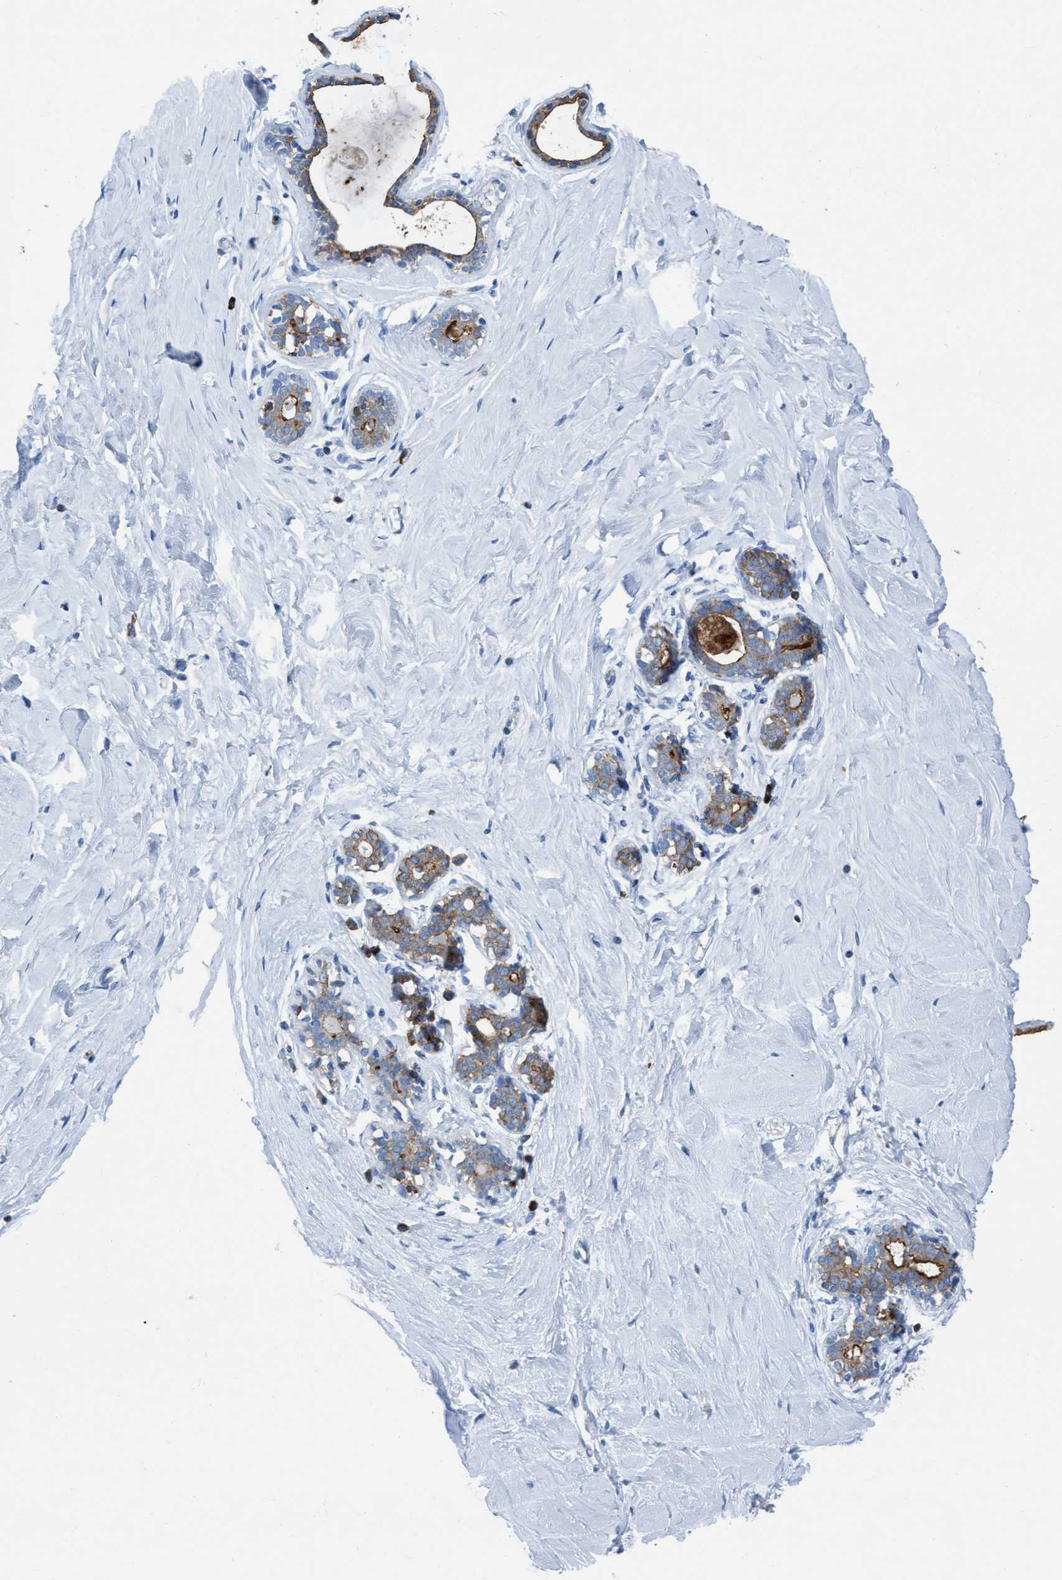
{"staining": {"intensity": "negative", "quantity": "none", "location": "none"}, "tissue": "breast", "cell_type": "Adipocytes", "image_type": "normal", "snomed": [{"axis": "morphology", "description": "Normal tissue, NOS"}, {"axis": "topography", "description": "Breast"}], "caption": "DAB (3,3'-diaminobenzidine) immunohistochemical staining of benign breast demonstrates no significant expression in adipocytes.", "gene": "EZR", "patient": {"sex": "female", "age": 23}}